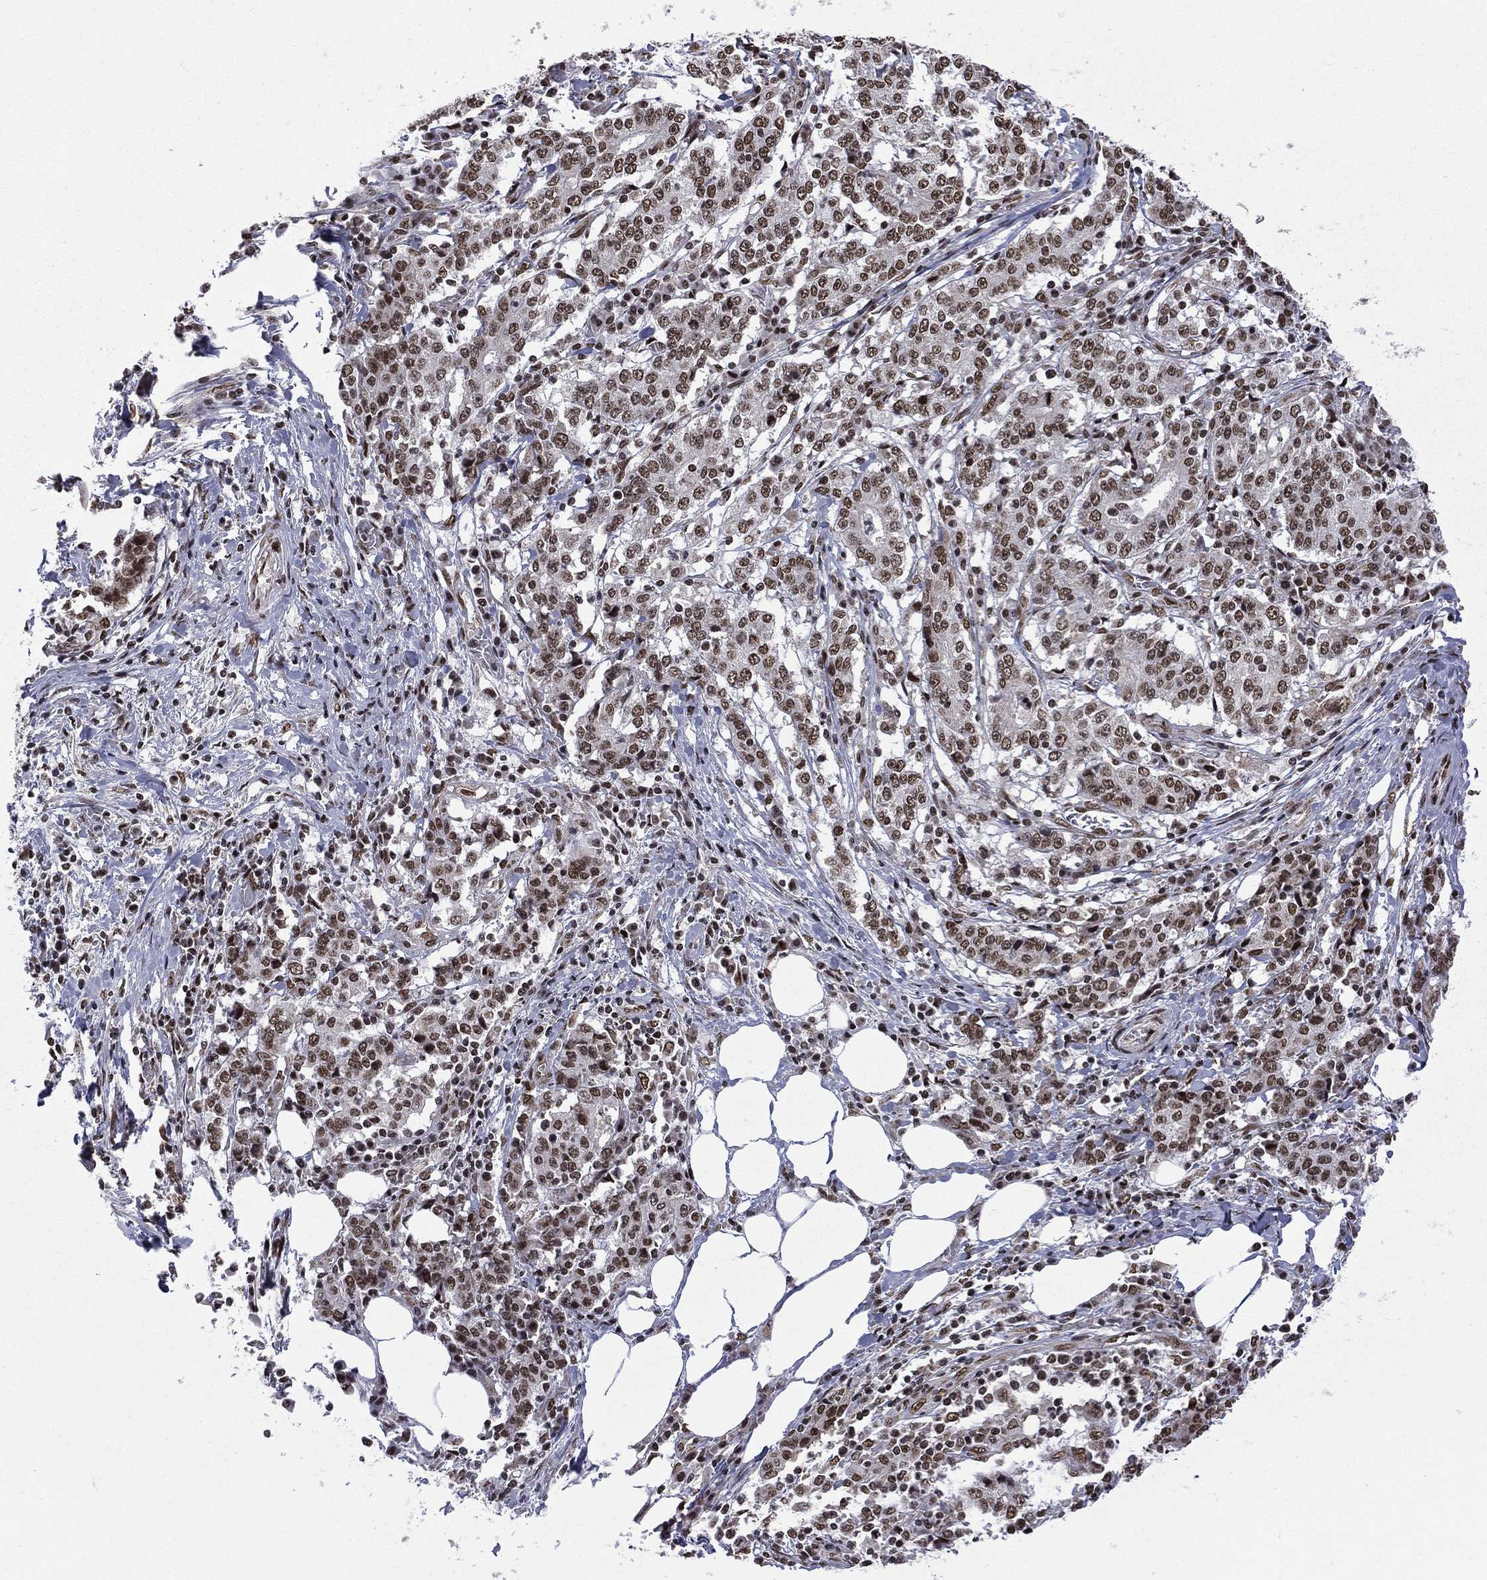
{"staining": {"intensity": "strong", "quantity": ">75%", "location": "nuclear"}, "tissue": "stomach cancer", "cell_type": "Tumor cells", "image_type": "cancer", "snomed": [{"axis": "morphology", "description": "Adenocarcinoma, NOS"}, {"axis": "topography", "description": "Stomach"}], "caption": "Tumor cells reveal high levels of strong nuclear positivity in about >75% of cells in stomach cancer (adenocarcinoma). Nuclei are stained in blue.", "gene": "C5orf24", "patient": {"sex": "male", "age": 59}}